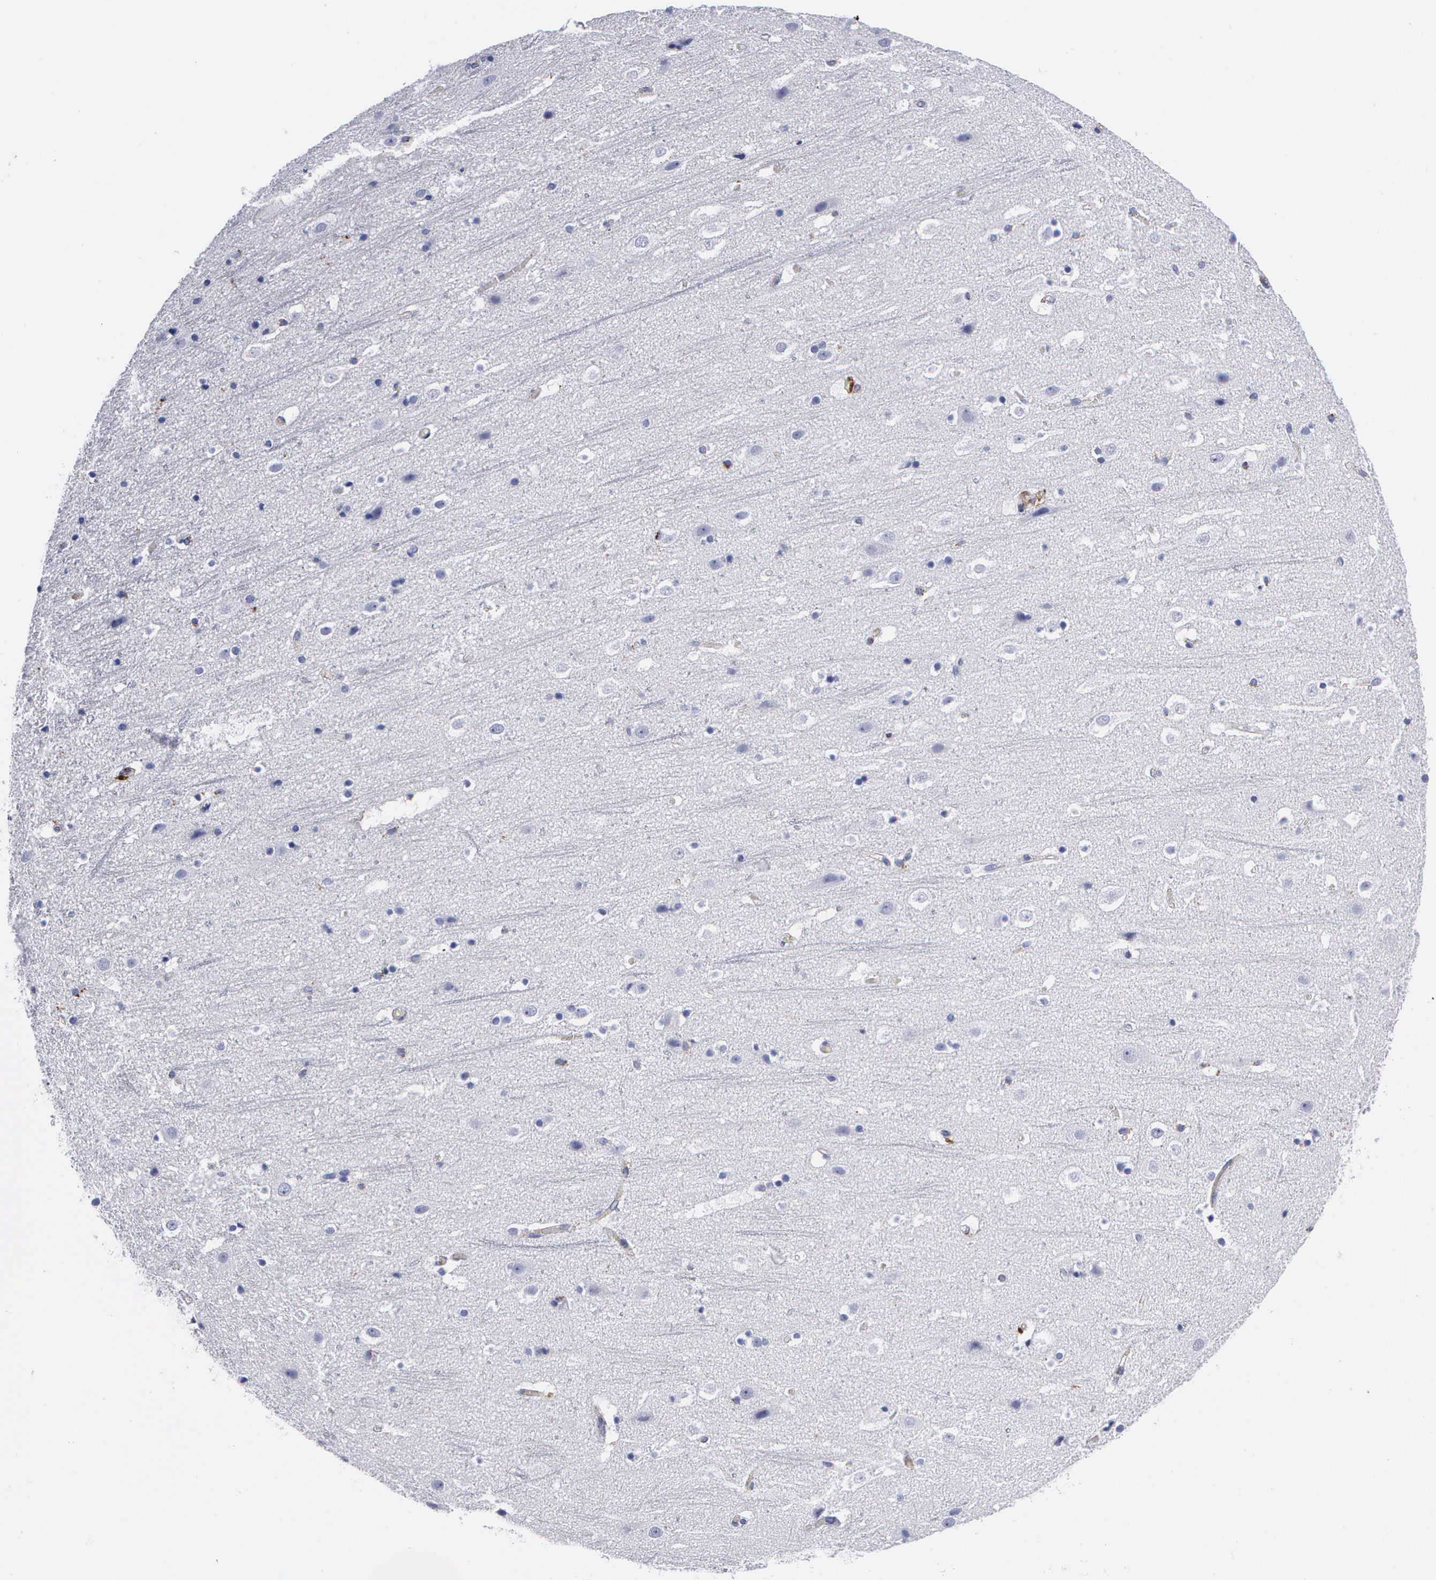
{"staining": {"intensity": "negative", "quantity": "none", "location": "none"}, "tissue": "cerebral cortex", "cell_type": "Endothelial cells", "image_type": "normal", "snomed": [{"axis": "morphology", "description": "Normal tissue, NOS"}, {"axis": "topography", "description": "Cerebral cortex"}], "caption": "A micrograph of human cerebral cortex is negative for staining in endothelial cells. (DAB (3,3'-diaminobenzidine) immunohistochemistry (IHC) visualized using brightfield microscopy, high magnification).", "gene": "CTSH", "patient": {"sex": "male", "age": 45}}